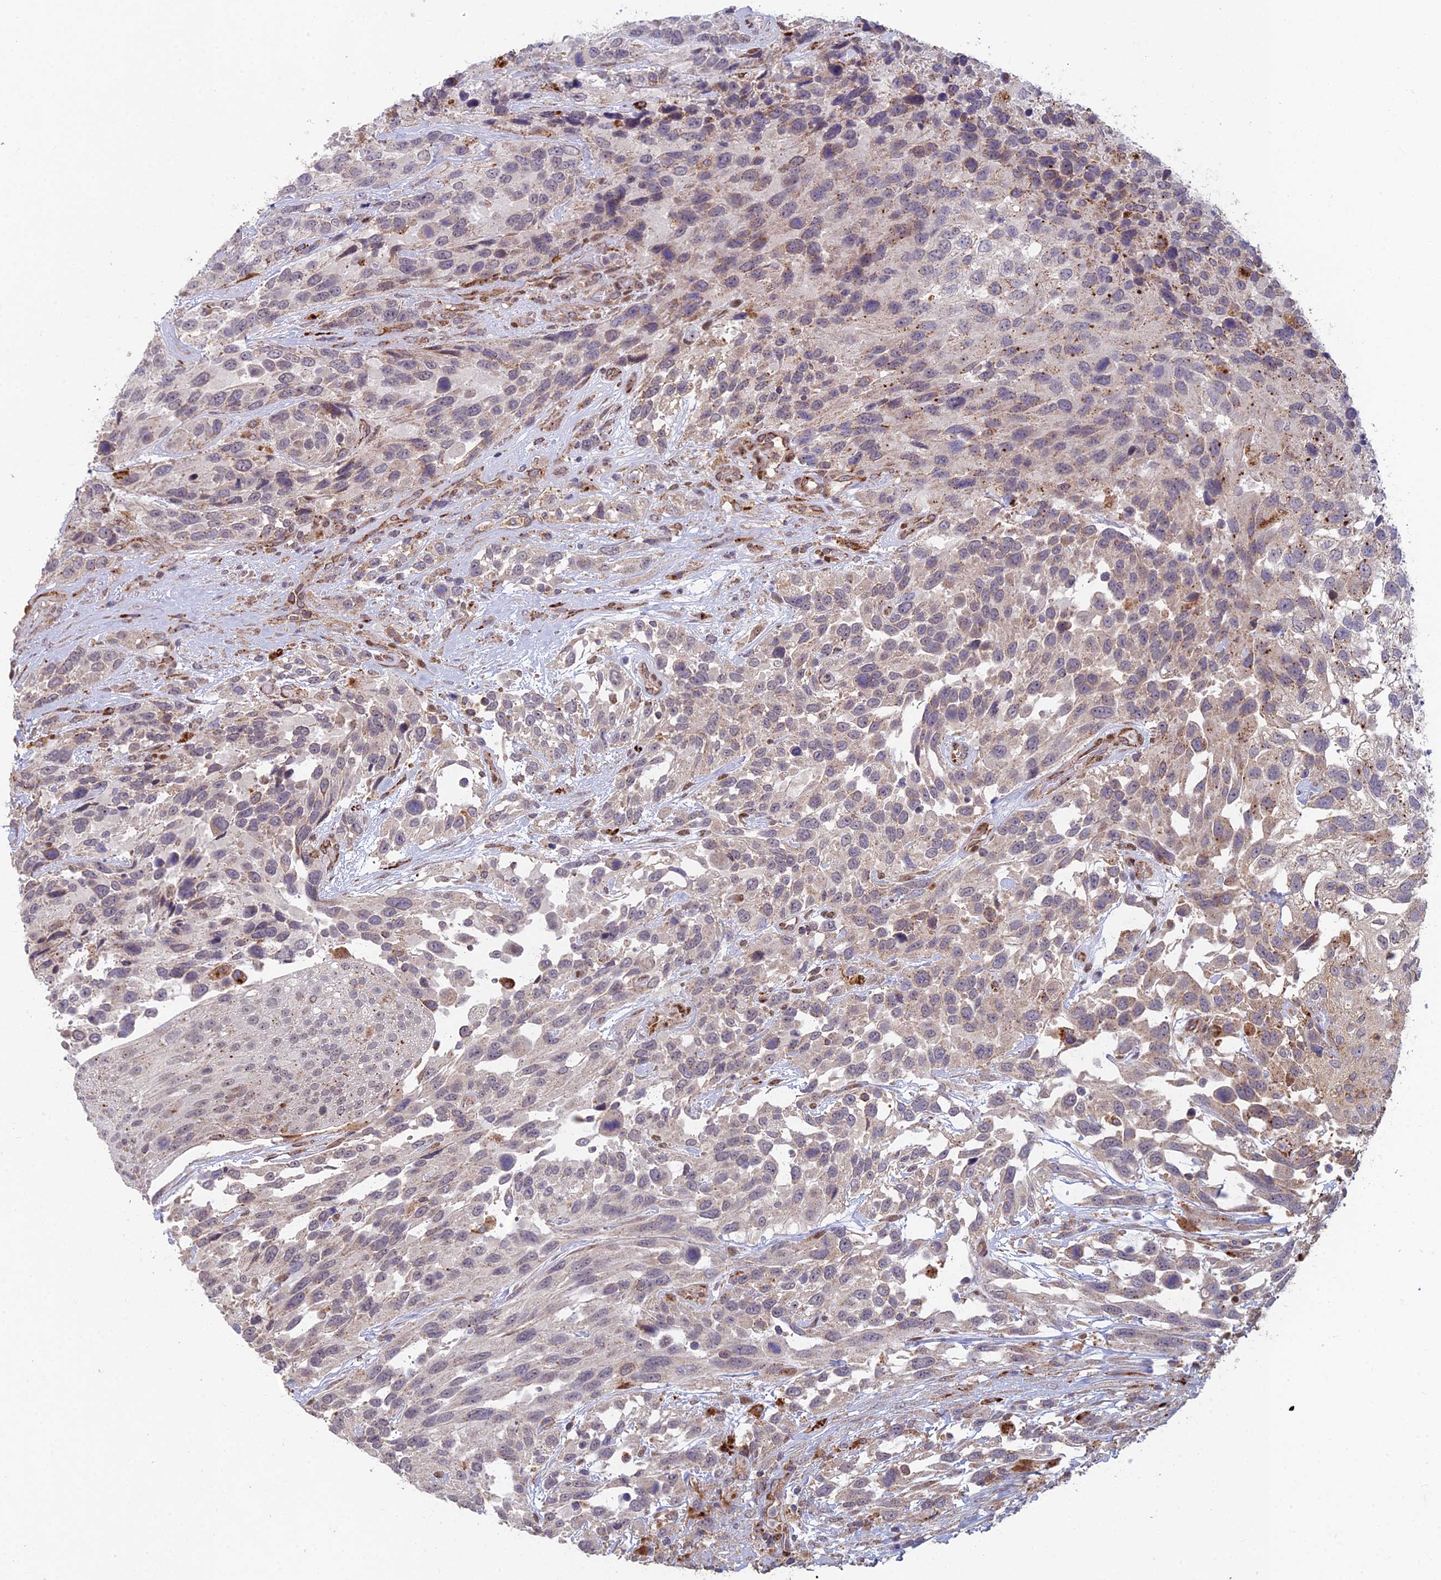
{"staining": {"intensity": "weak", "quantity": "<25%", "location": "cytoplasmic/membranous"}, "tissue": "urothelial cancer", "cell_type": "Tumor cells", "image_type": "cancer", "snomed": [{"axis": "morphology", "description": "Urothelial carcinoma, High grade"}, {"axis": "topography", "description": "Urinary bladder"}], "caption": "Immunohistochemical staining of human urothelial cancer exhibits no significant expression in tumor cells.", "gene": "FOXS1", "patient": {"sex": "female", "age": 70}}